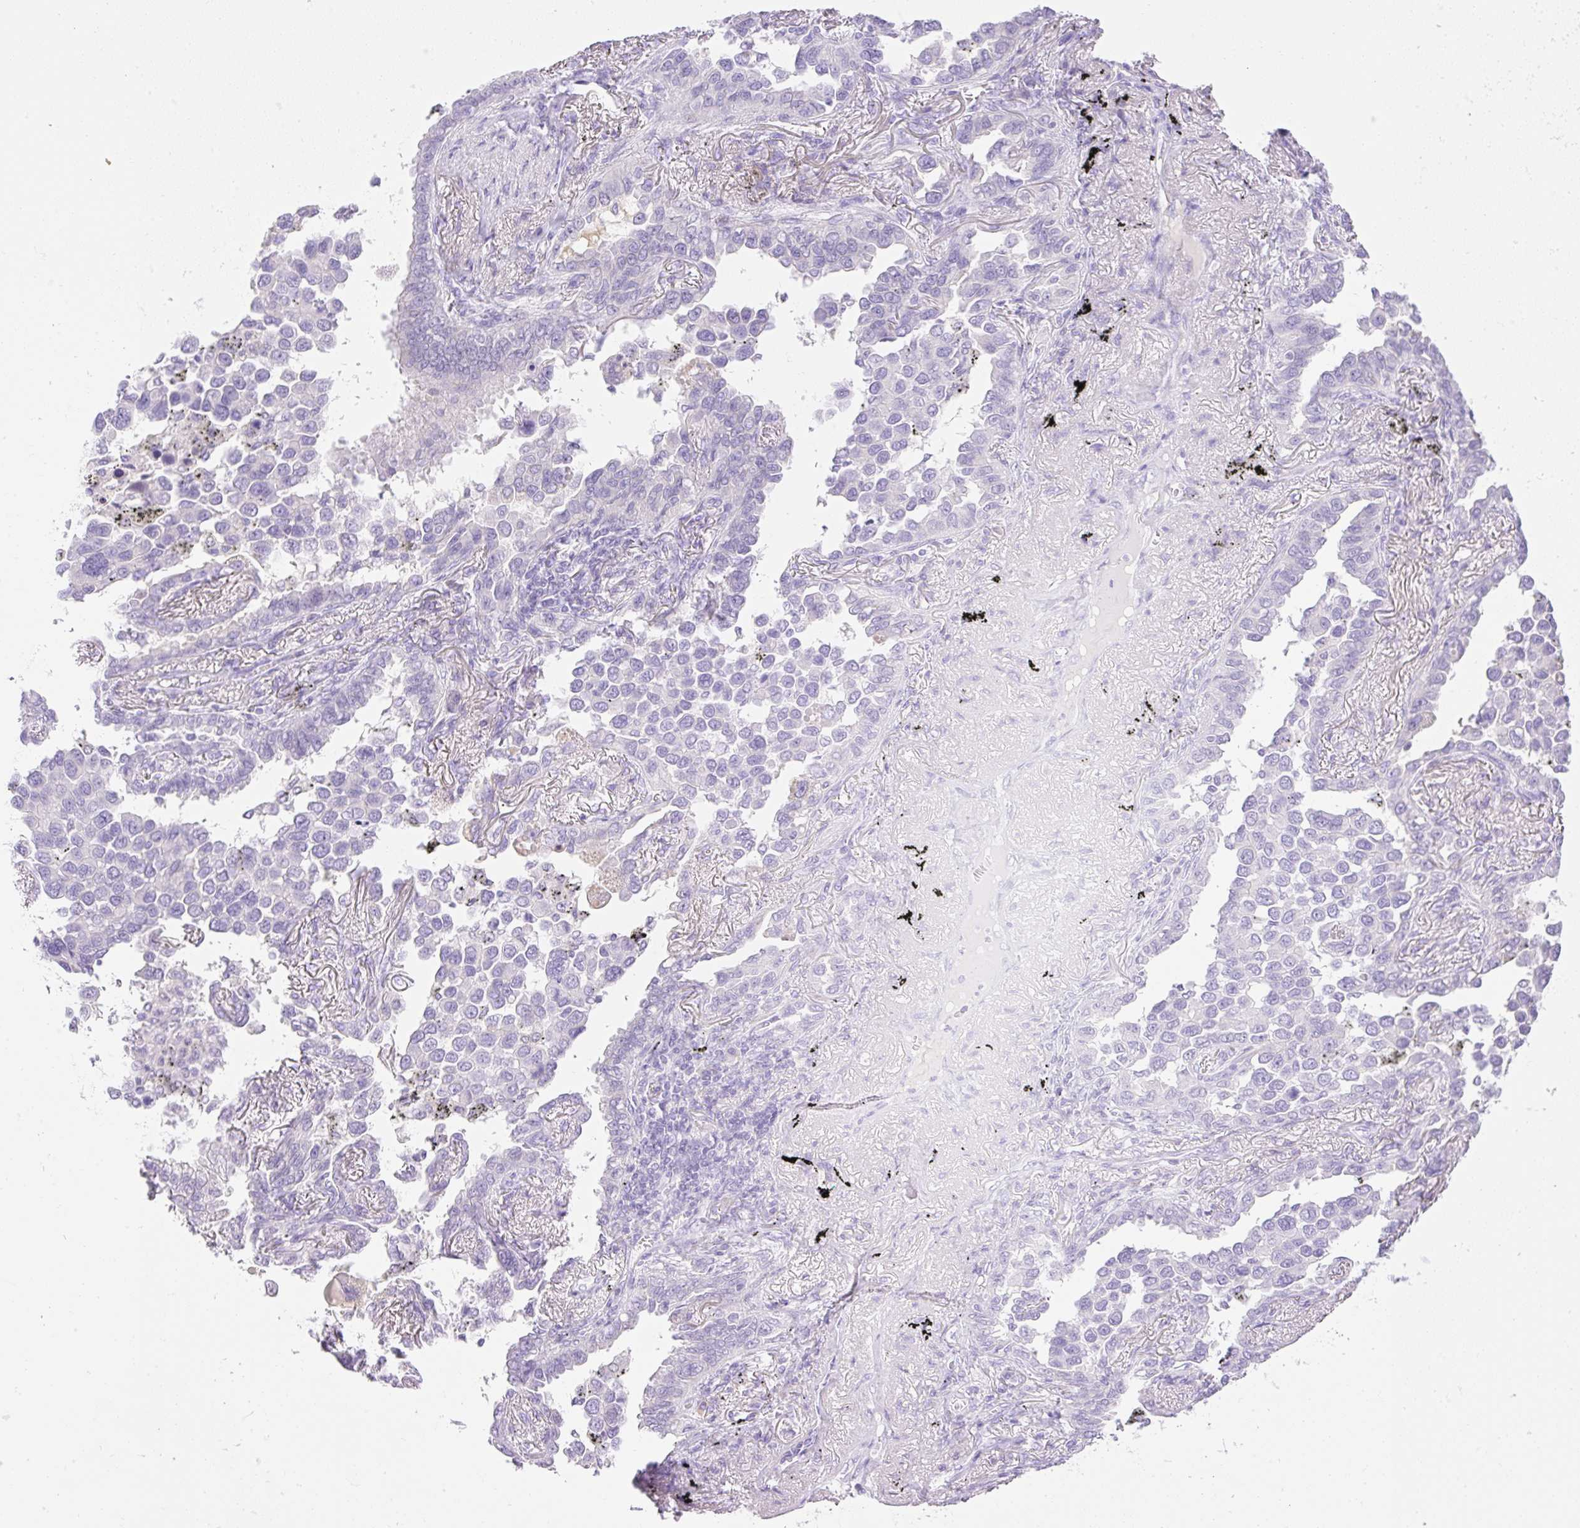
{"staining": {"intensity": "negative", "quantity": "none", "location": "none"}, "tissue": "lung cancer", "cell_type": "Tumor cells", "image_type": "cancer", "snomed": [{"axis": "morphology", "description": "Adenocarcinoma, NOS"}, {"axis": "topography", "description": "Lung"}], "caption": "Lung cancer (adenocarcinoma) was stained to show a protein in brown. There is no significant expression in tumor cells.", "gene": "PALM3", "patient": {"sex": "male", "age": 67}}